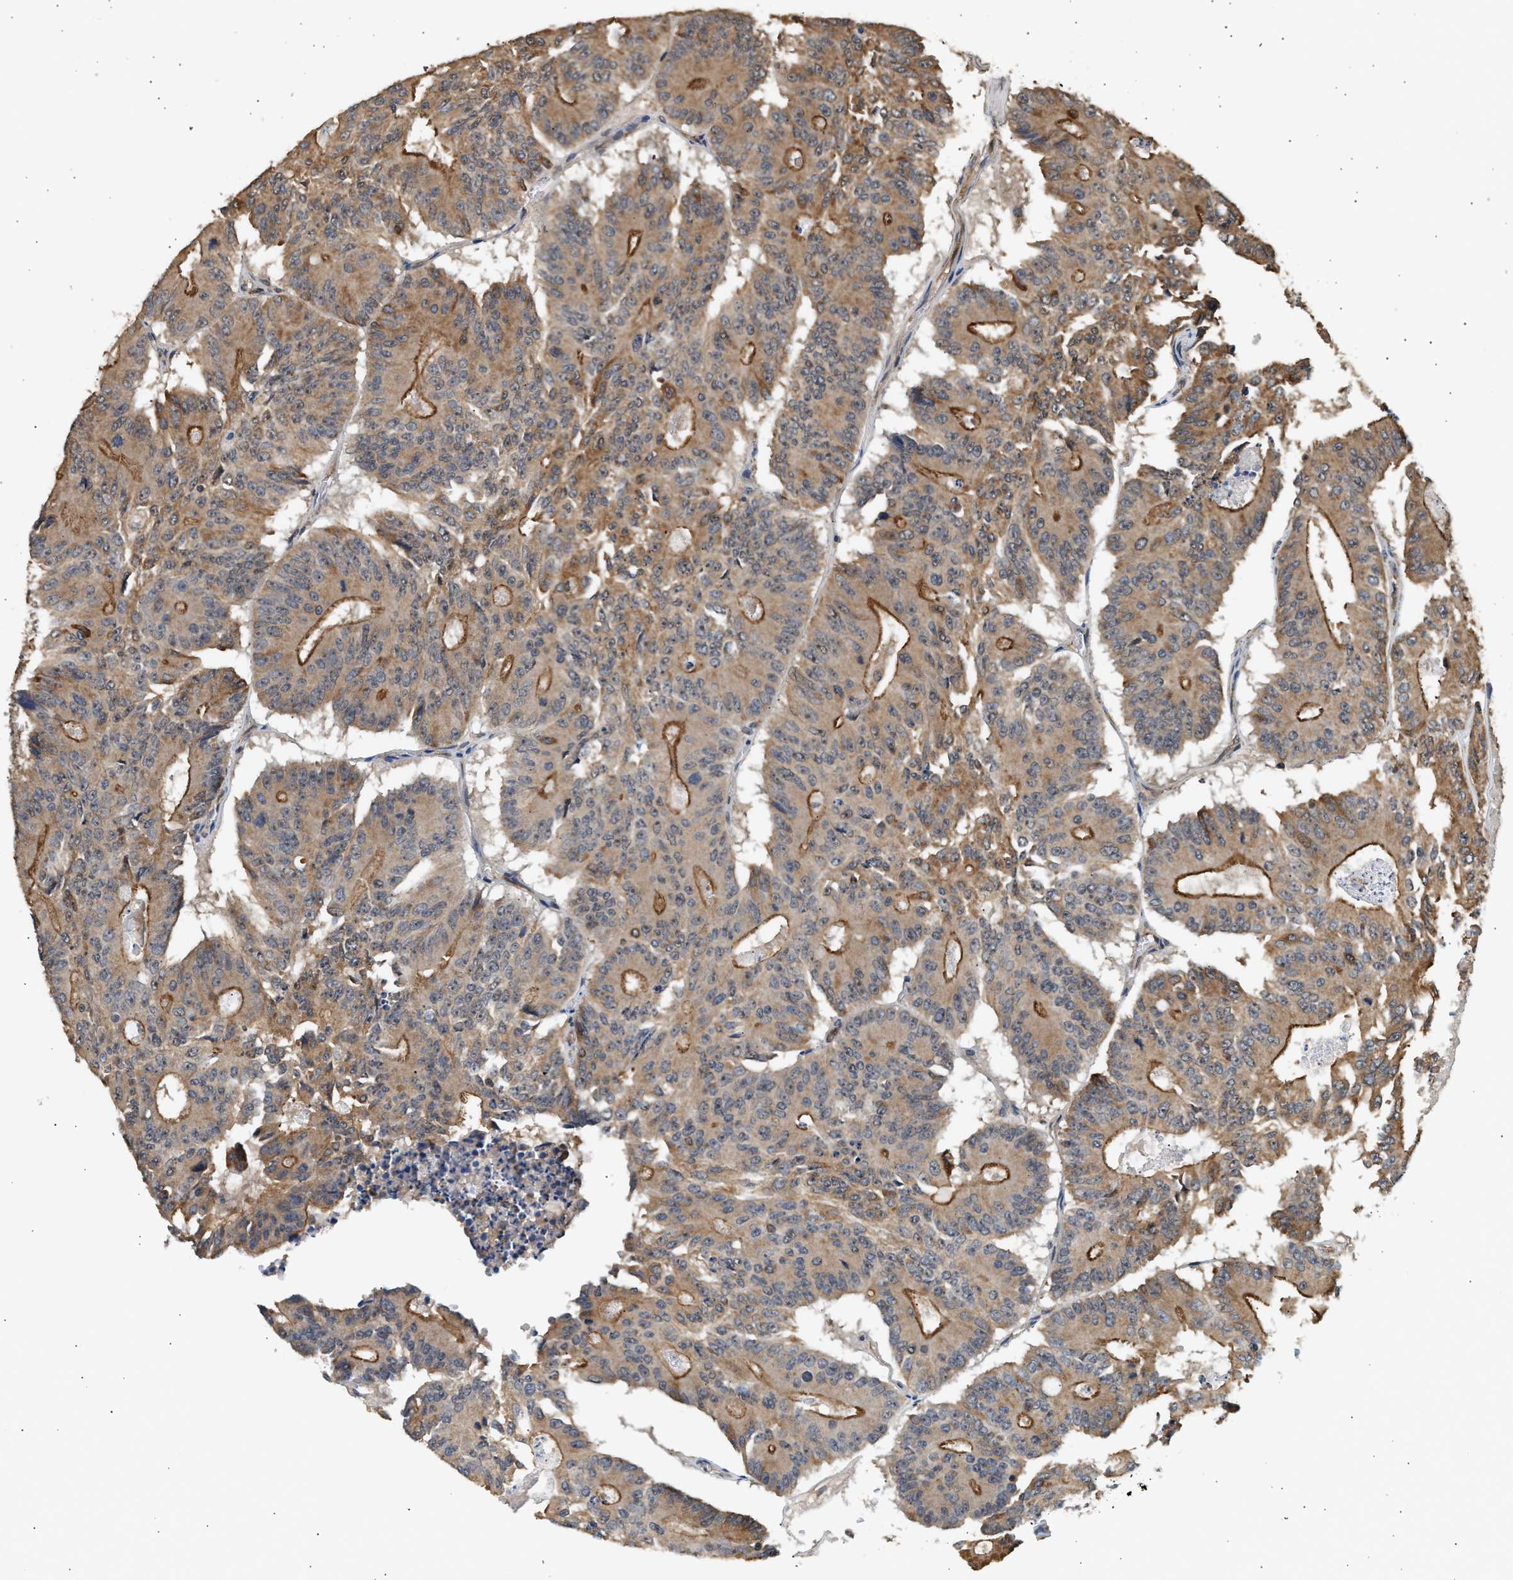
{"staining": {"intensity": "moderate", "quantity": ">75%", "location": "cytoplasmic/membranous"}, "tissue": "colorectal cancer", "cell_type": "Tumor cells", "image_type": "cancer", "snomed": [{"axis": "morphology", "description": "Adenocarcinoma, NOS"}, {"axis": "topography", "description": "Colon"}], "caption": "A medium amount of moderate cytoplasmic/membranous staining is appreciated in approximately >75% of tumor cells in colorectal cancer (adenocarcinoma) tissue. (Stains: DAB in brown, nuclei in blue, Microscopy: brightfield microscopy at high magnification).", "gene": "DUSP14", "patient": {"sex": "male", "age": 87}}